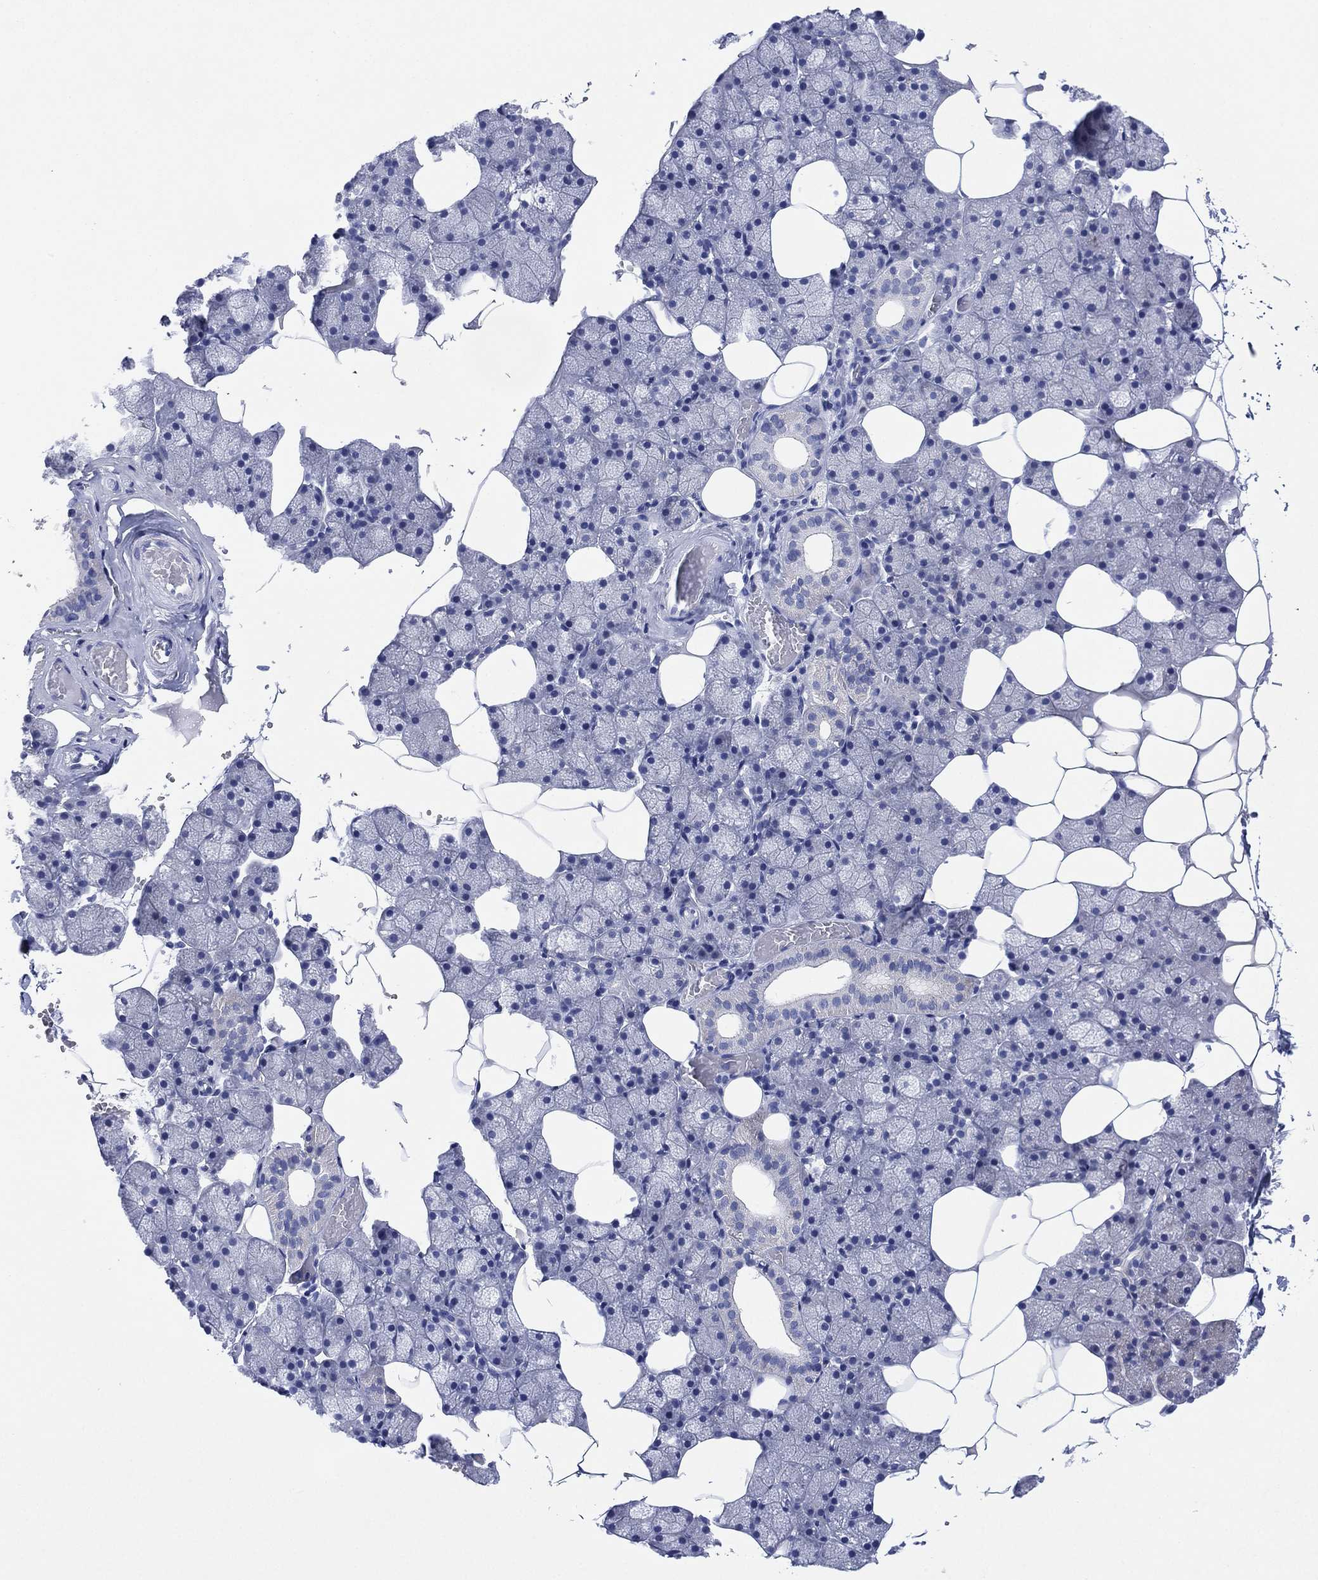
{"staining": {"intensity": "negative", "quantity": "none", "location": "none"}, "tissue": "salivary gland", "cell_type": "Glandular cells", "image_type": "normal", "snomed": [{"axis": "morphology", "description": "Normal tissue, NOS"}, {"axis": "topography", "description": "Salivary gland"}], "caption": "Immunohistochemical staining of unremarkable human salivary gland reveals no significant staining in glandular cells. The staining was performed using DAB (3,3'-diaminobenzidine) to visualize the protein expression in brown, while the nuclei were stained in blue with hematoxylin (Magnification: 20x).", "gene": "CHRNA3", "patient": {"sex": "male", "age": 38}}